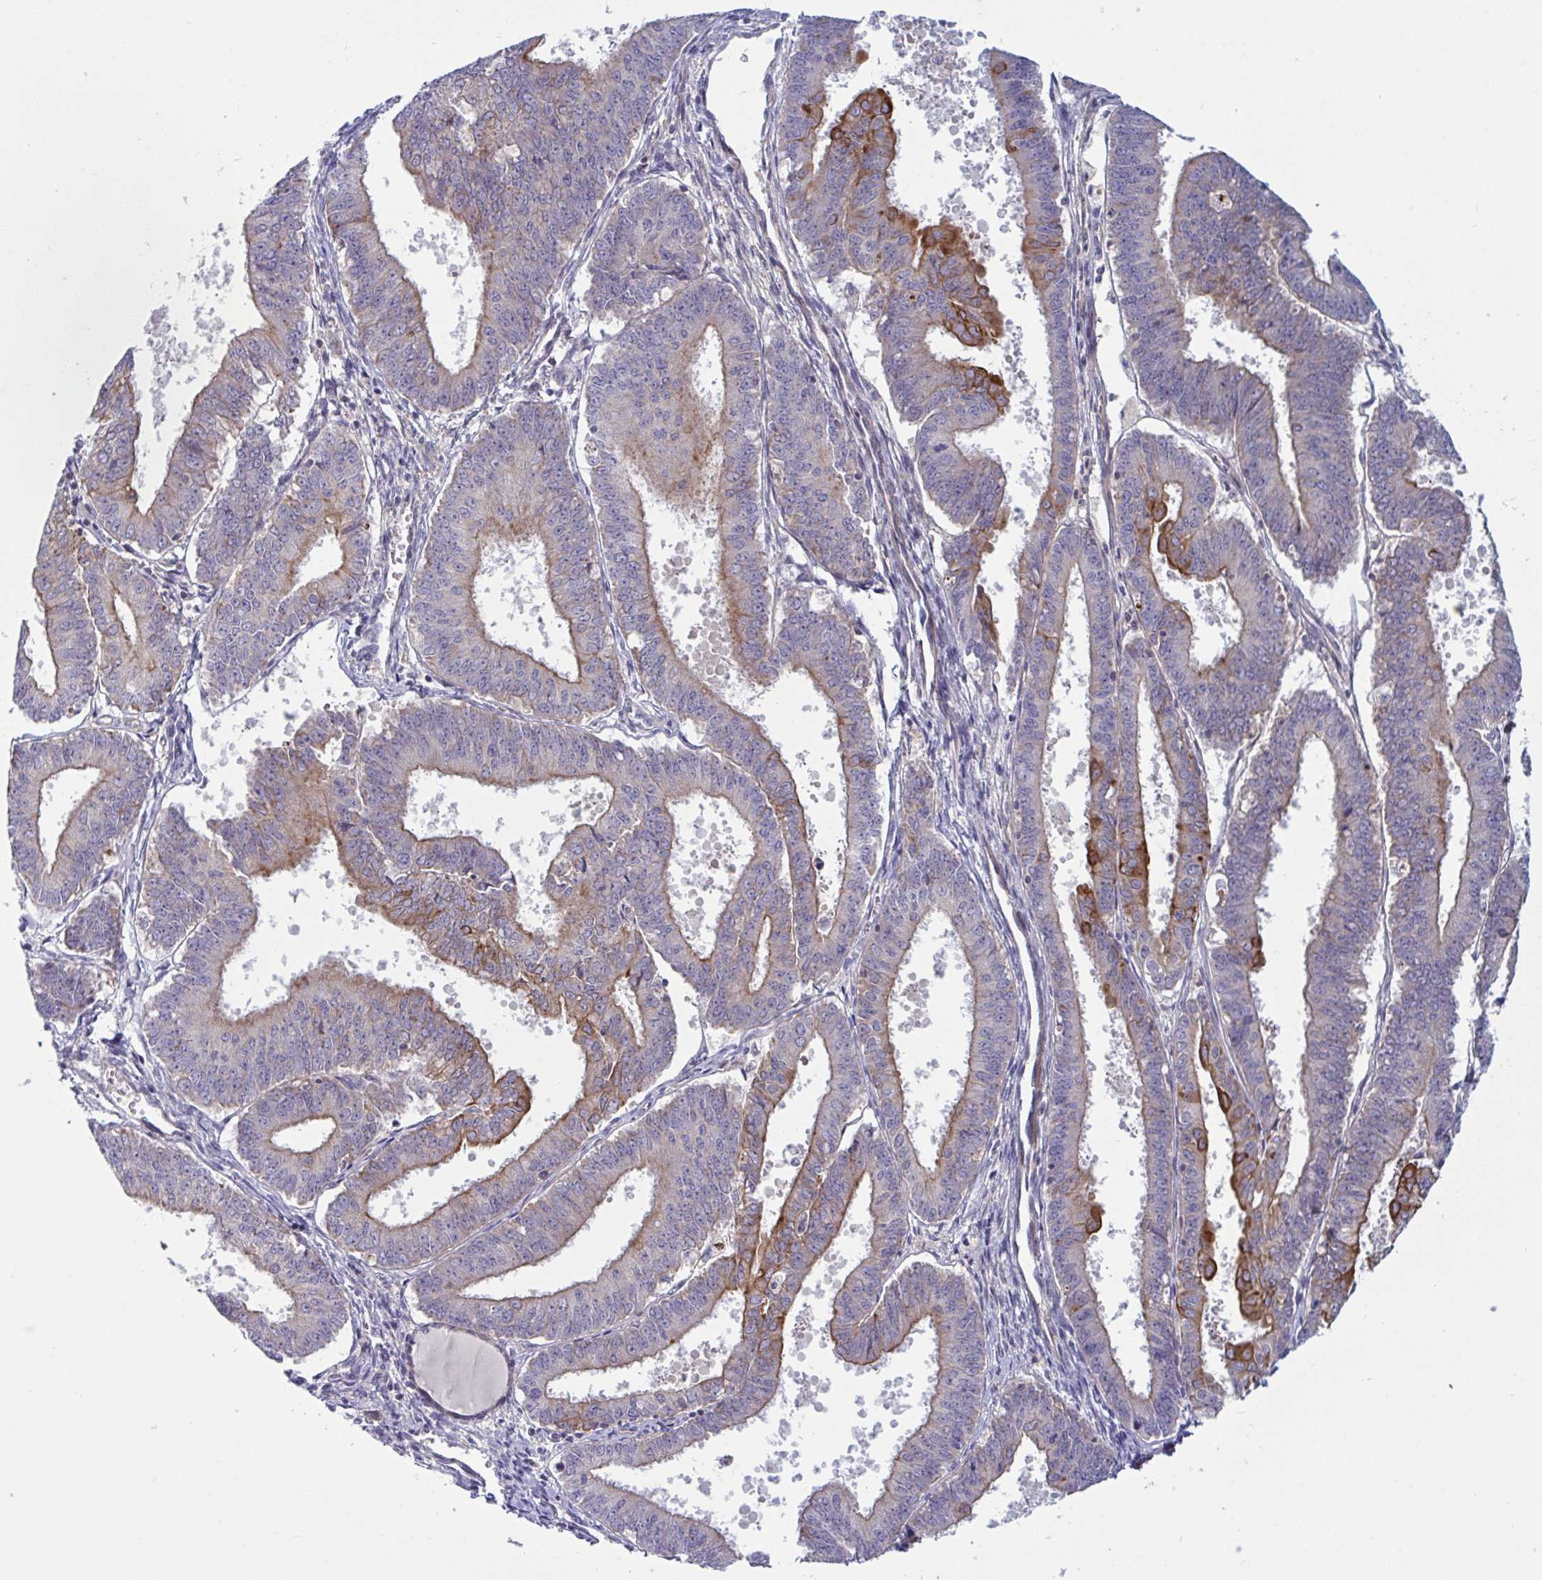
{"staining": {"intensity": "moderate", "quantity": "25%-75%", "location": "cytoplasmic/membranous"}, "tissue": "endometrial cancer", "cell_type": "Tumor cells", "image_type": "cancer", "snomed": [{"axis": "morphology", "description": "Adenocarcinoma, NOS"}, {"axis": "topography", "description": "Endometrium"}], "caption": "Immunohistochemical staining of endometrial adenocarcinoma shows medium levels of moderate cytoplasmic/membranous protein staining in about 25%-75% of tumor cells.", "gene": "TANK", "patient": {"sex": "female", "age": 73}}